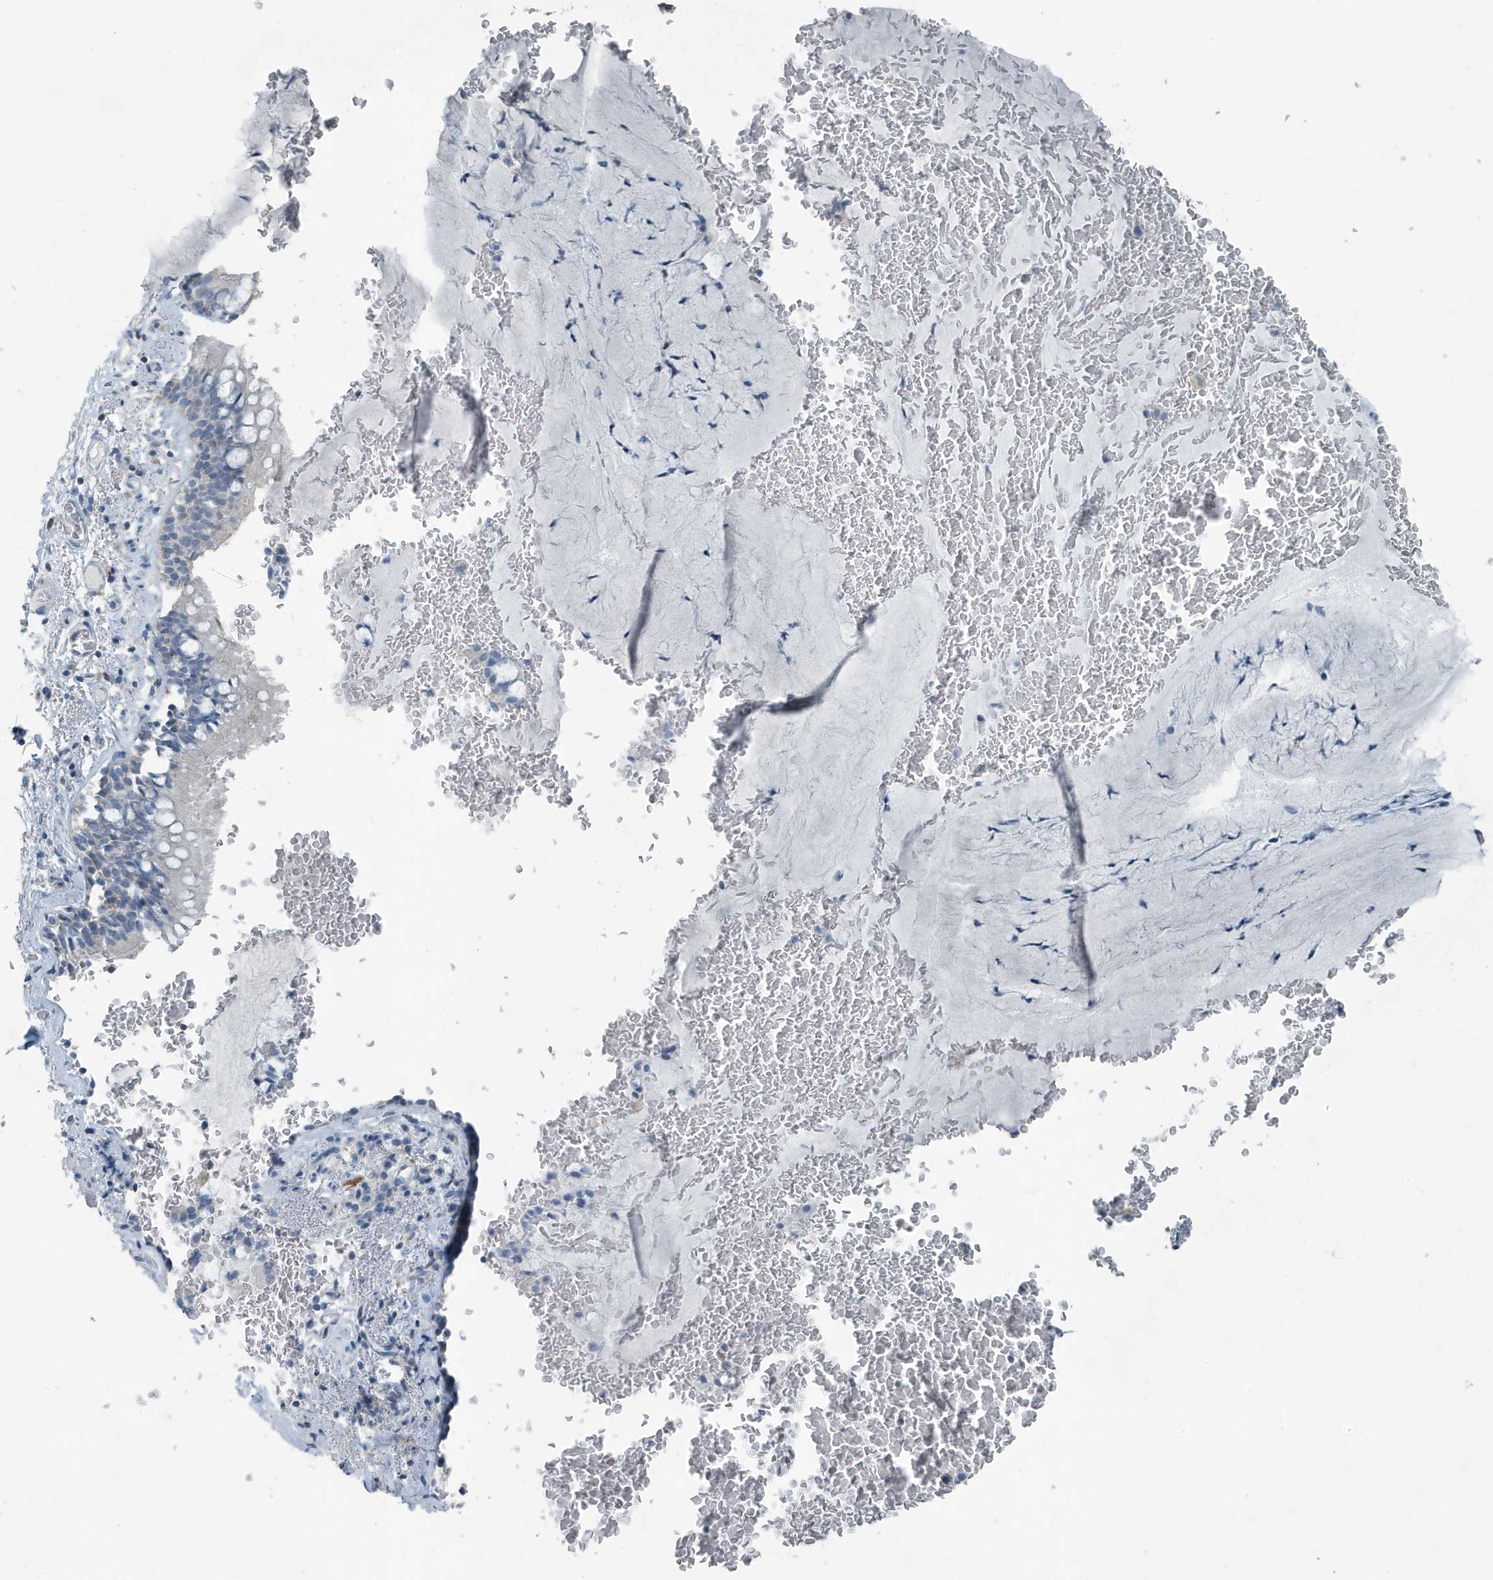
{"staining": {"intensity": "negative", "quantity": "none", "location": "none"}, "tissue": "bronchus", "cell_type": "Respiratory epithelial cells", "image_type": "normal", "snomed": [{"axis": "morphology", "description": "Normal tissue, NOS"}, {"axis": "topography", "description": "Cartilage tissue"}, {"axis": "topography", "description": "Bronchus"}], "caption": "The IHC micrograph has no significant staining in respiratory epithelial cells of bronchus. (Immunohistochemistry (ihc), brightfield microscopy, high magnification).", "gene": "FAM162A", "patient": {"sex": "female", "age": 36}}